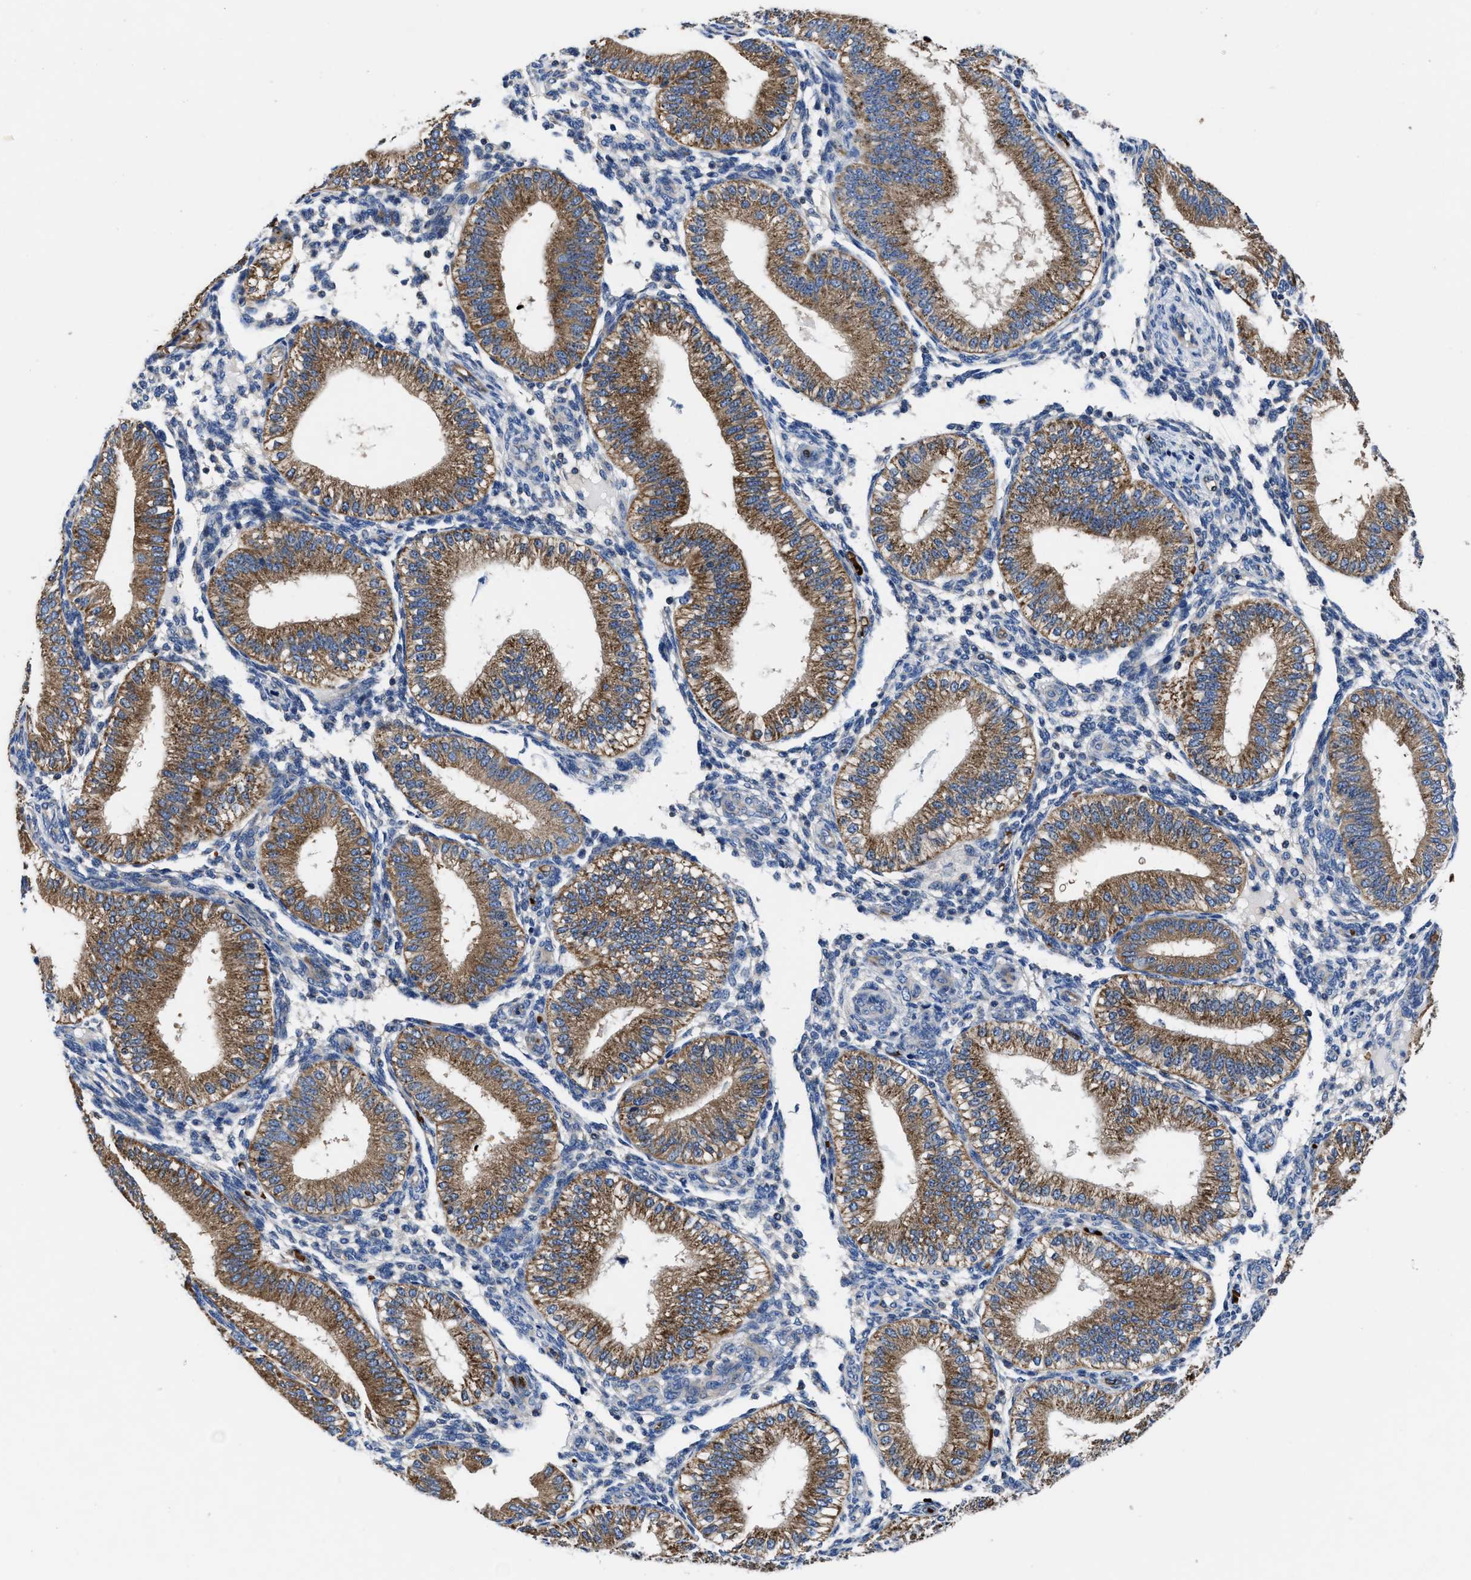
{"staining": {"intensity": "negative", "quantity": "none", "location": "none"}, "tissue": "endometrium", "cell_type": "Cells in endometrial stroma", "image_type": "normal", "snomed": [{"axis": "morphology", "description": "Normal tissue, NOS"}, {"axis": "topography", "description": "Endometrium"}], "caption": "Immunohistochemistry of benign human endometrium demonstrates no staining in cells in endometrial stroma. (Brightfield microscopy of DAB (3,3'-diaminobenzidine) IHC at high magnification).", "gene": "PHLPP1", "patient": {"sex": "female", "age": 39}}